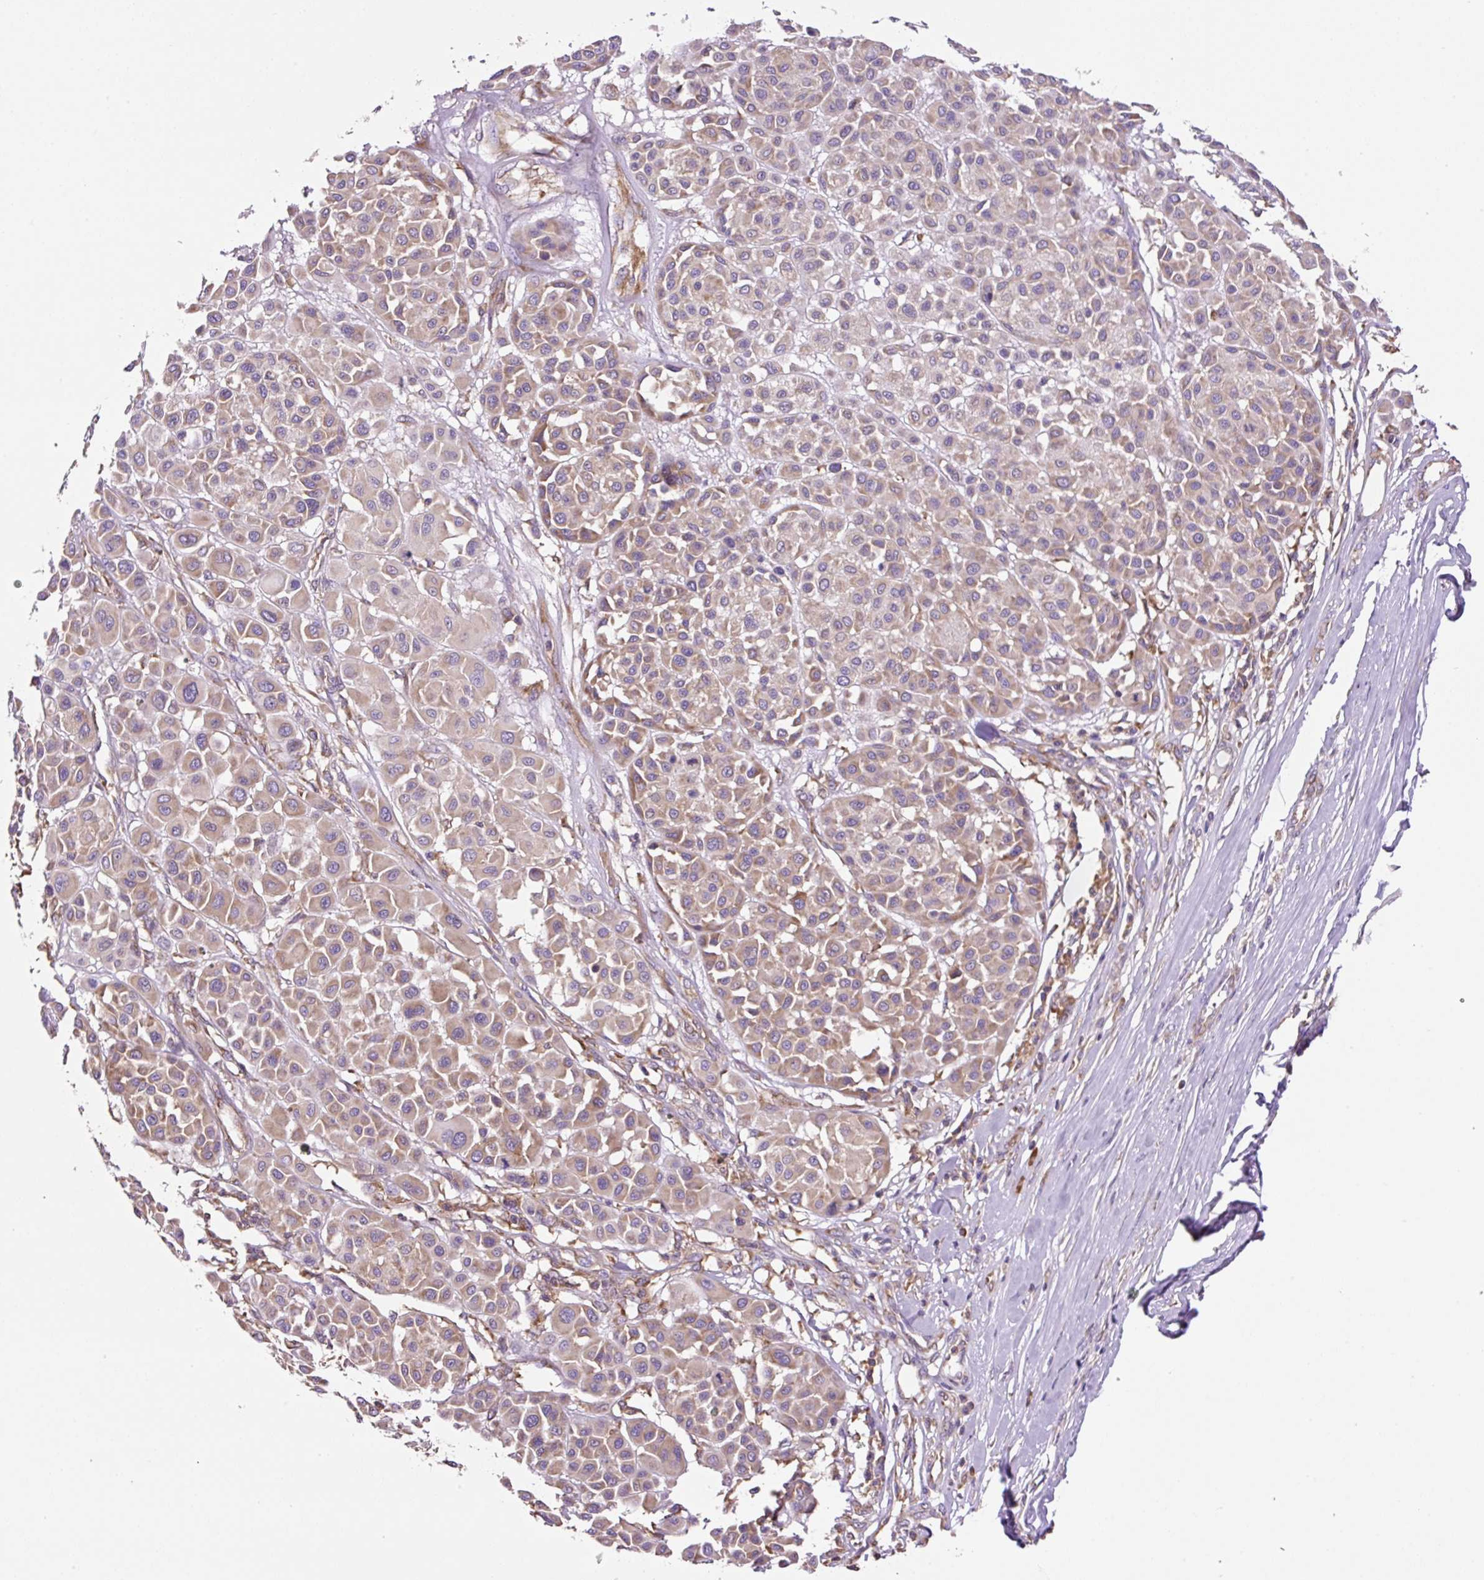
{"staining": {"intensity": "moderate", "quantity": "25%-75%", "location": "cytoplasmic/membranous"}, "tissue": "melanoma", "cell_type": "Tumor cells", "image_type": "cancer", "snomed": [{"axis": "morphology", "description": "Malignant melanoma, Metastatic site"}, {"axis": "topography", "description": "Soft tissue"}], "caption": "Moderate cytoplasmic/membranous positivity for a protein is seen in about 25%-75% of tumor cells of malignant melanoma (metastatic site) using IHC.", "gene": "RPS23", "patient": {"sex": "male", "age": 41}}